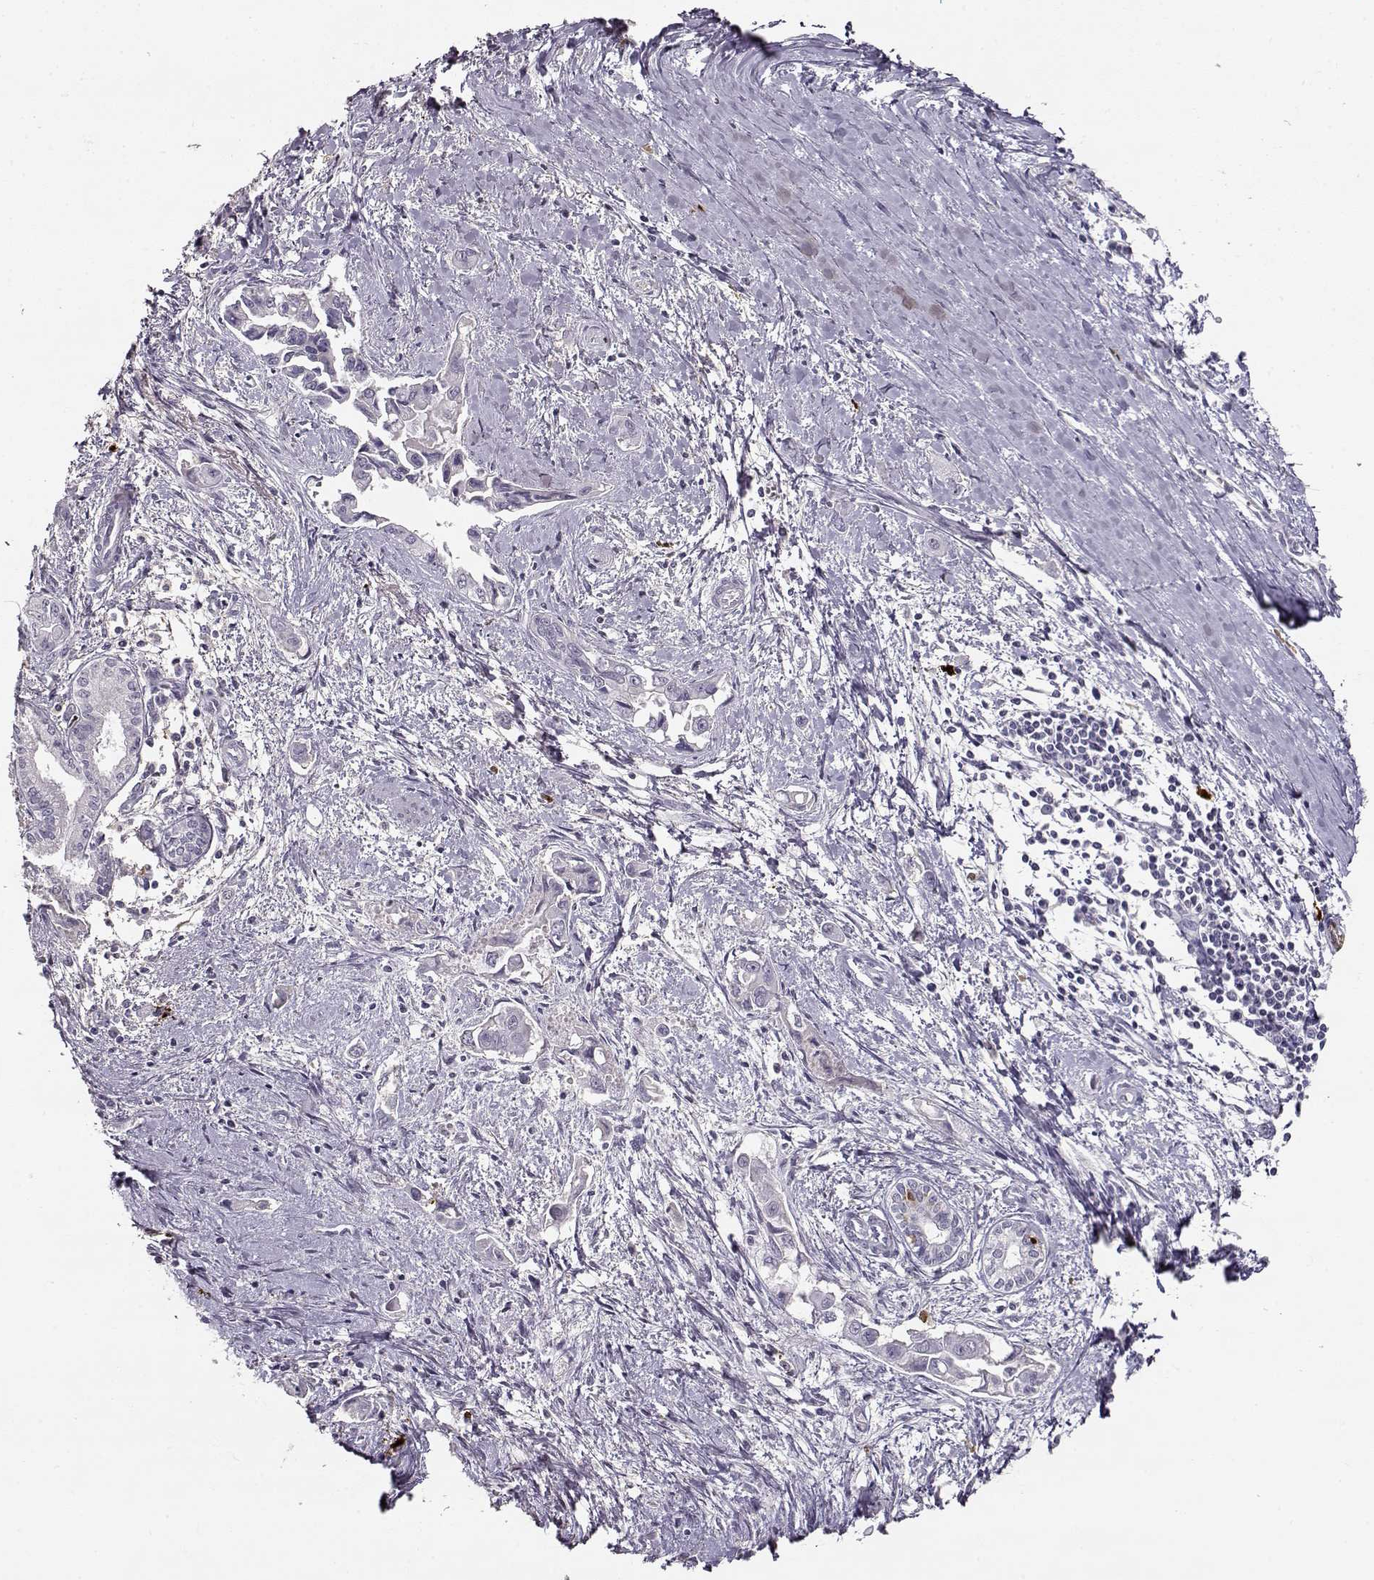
{"staining": {"intensity": "negative", "quantity": "none", "location": "none"}, "tissue": "pancreatic cancer", "cell_type": "Tumor cells", "image_type": "cancer", "snomed": [{"axis": "morphology", "description": "Adenocarcinoma, NOS"}, {"axis": "topography", "description": "Pancreas"}], "caption": "DAB (3,3'-diaminobenzidine) immunohistochemical staining of human pancreatic adenocarcinoma reveals no significant positivity in tumor cells. Nuclei are stained in blue.", "gene": "S100B", "patient": {"sex": "male", "age": 60}}